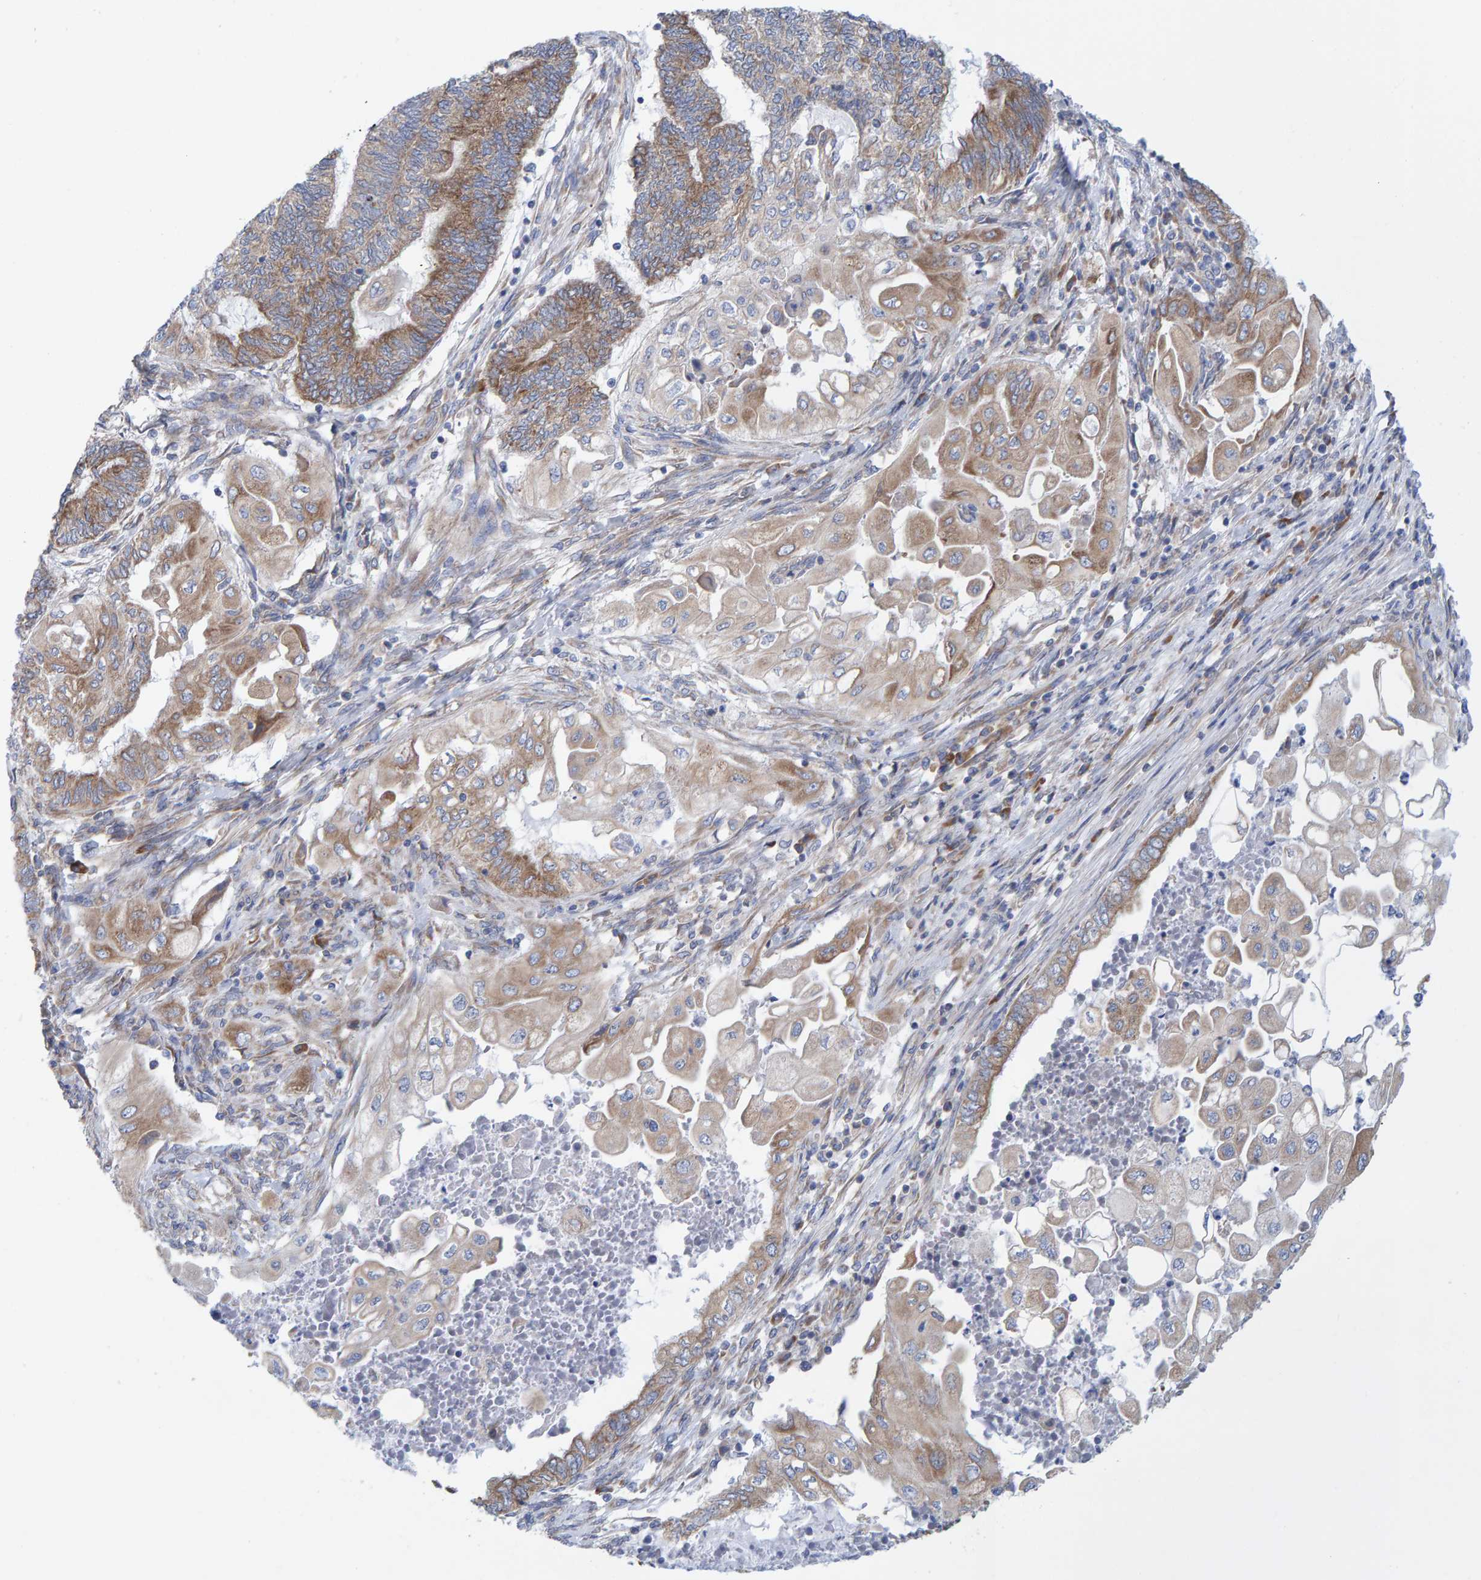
{"staining": {"intensity": "moderate", "quantity": ">75%", "location": "cytoplasmic/membranous"}, "tissue": "endometrial cancer", "cell_type": "Tumor cells", "image_type": "cancer", "snomed": [{"axis": "morphology", "description": "Adenocarcinoma, NOS"}, {"axis": "topography", "description": "Uterus"}, {"axis": "topography", "description": "Endometrium"}], "caption": "The immunohistochemical stain labels moderate cytoplasmic/membranous positivity in tumor cells of endometrial adenocarcinoma tissue.", "gene": "CDK5RAP3", "patient": {"sex": "female", "age": 70}}